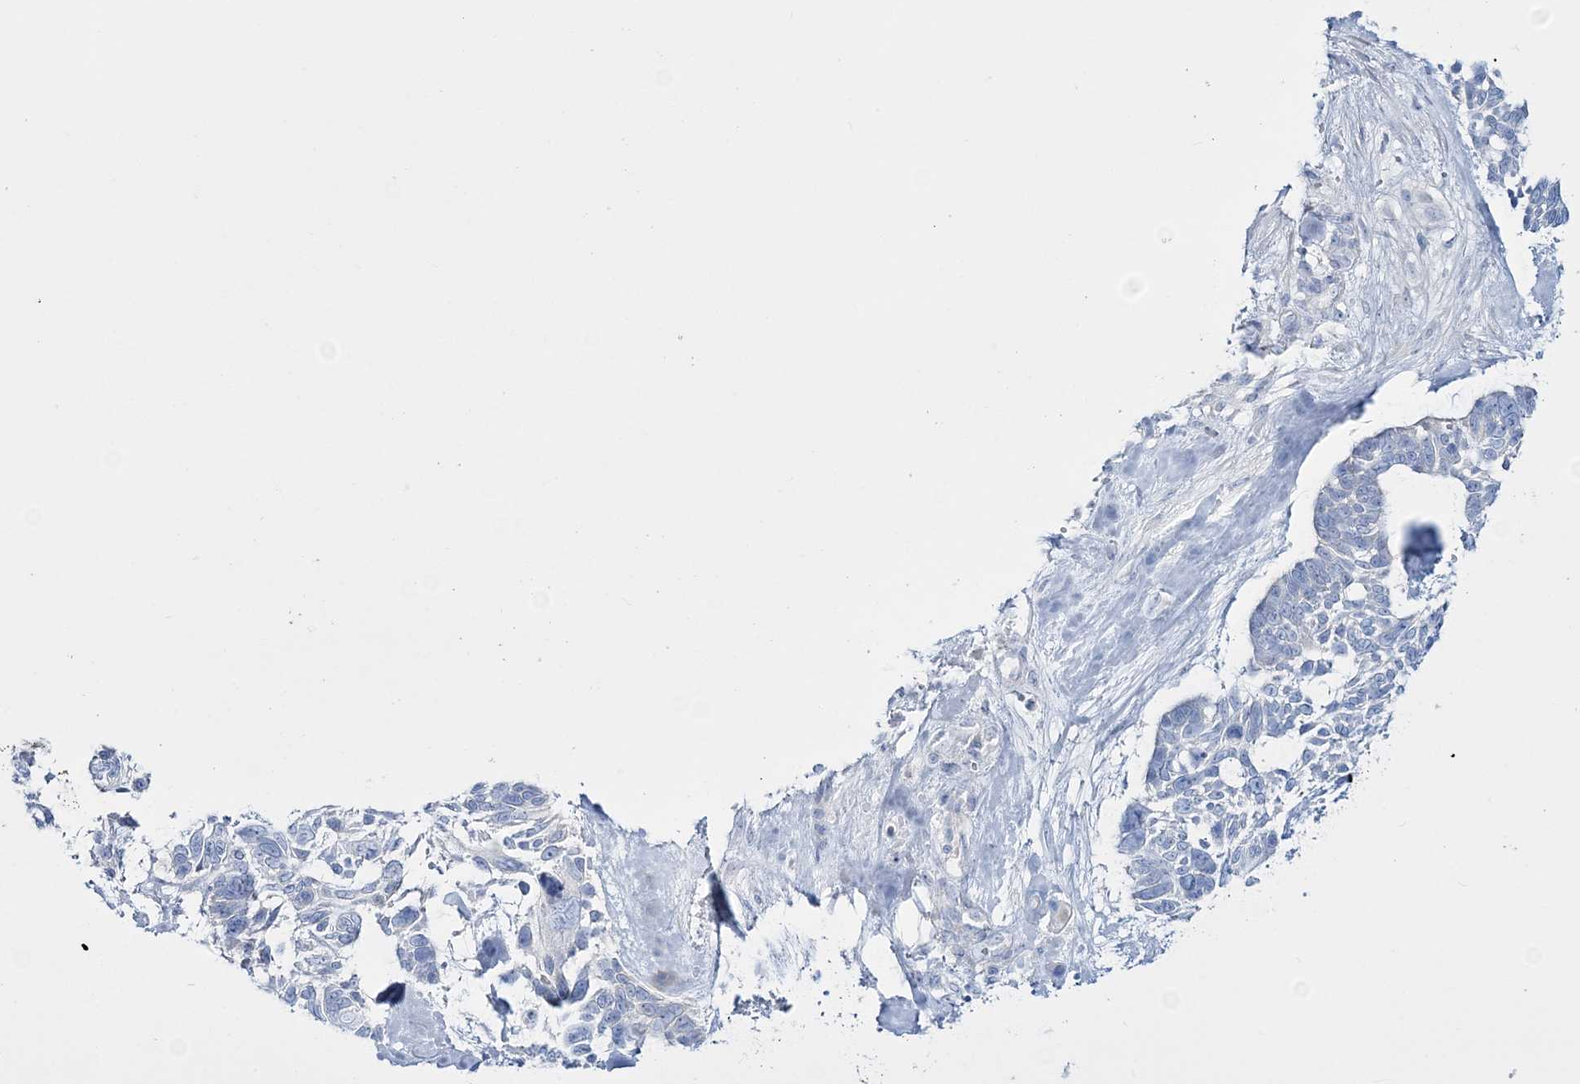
{"staining": {"intensity": "negative", "quantity": "none", "location": "none"}, "tissue": "skin cancer", "cell_type": "Tumor cells", "image_type": "cancer", "snomed": [{"axis": "morphology", "description": "Basal cell carcinoma"}, {"axis": "topography", "description": "Skin"}], "caption": "Tumor cells show no significant staining in skin cancer.", "gene": "WDSUB1", "patient": {"sex": "male", "age": 88}}